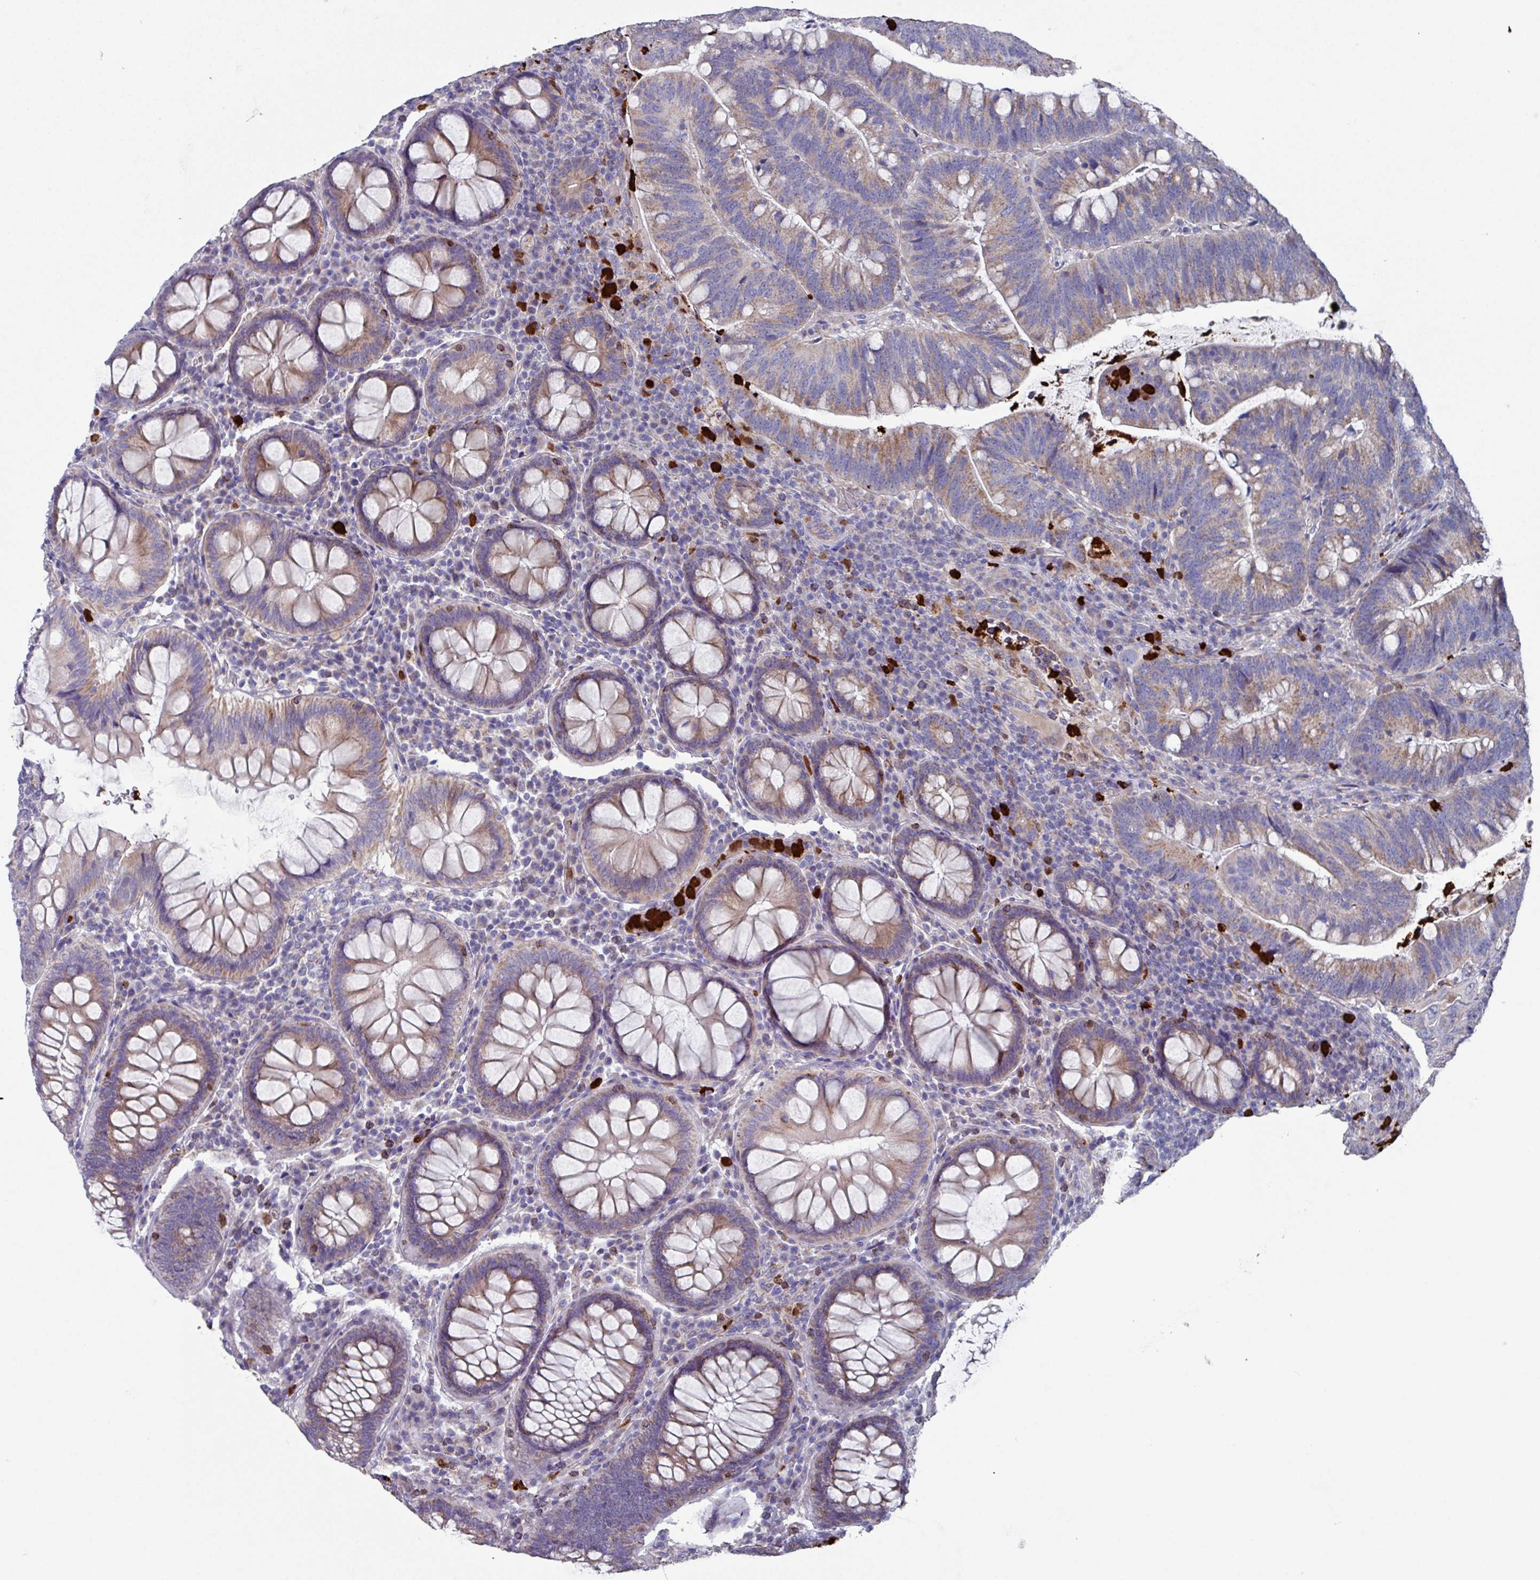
{"staining": {"intensity": "moderate", "quantity": "25%-75%", "location": "cytoplasmic/membranous"}, "tissue": "colorectal cancer", "cell_type": "Tumor cells", "image_type": "cancer", "snomed": [{"axis": "morphology", "description": "Adenocarcinoma, NOS"}, {"axis": "topography", "description": "Colon"}], "caption": "A brown stain labels moderate cytoplasmic/membranous positivity of a protein in colorectal cancer tumor cells. The staining was performed using DAB (3,3'-diaminobenzidine), with brown indicating positive protein expression. Nuclei are stained blue with hematoxylin.", "gene": "UQCC2", "patient": {"sex": "female", "age": 66}}